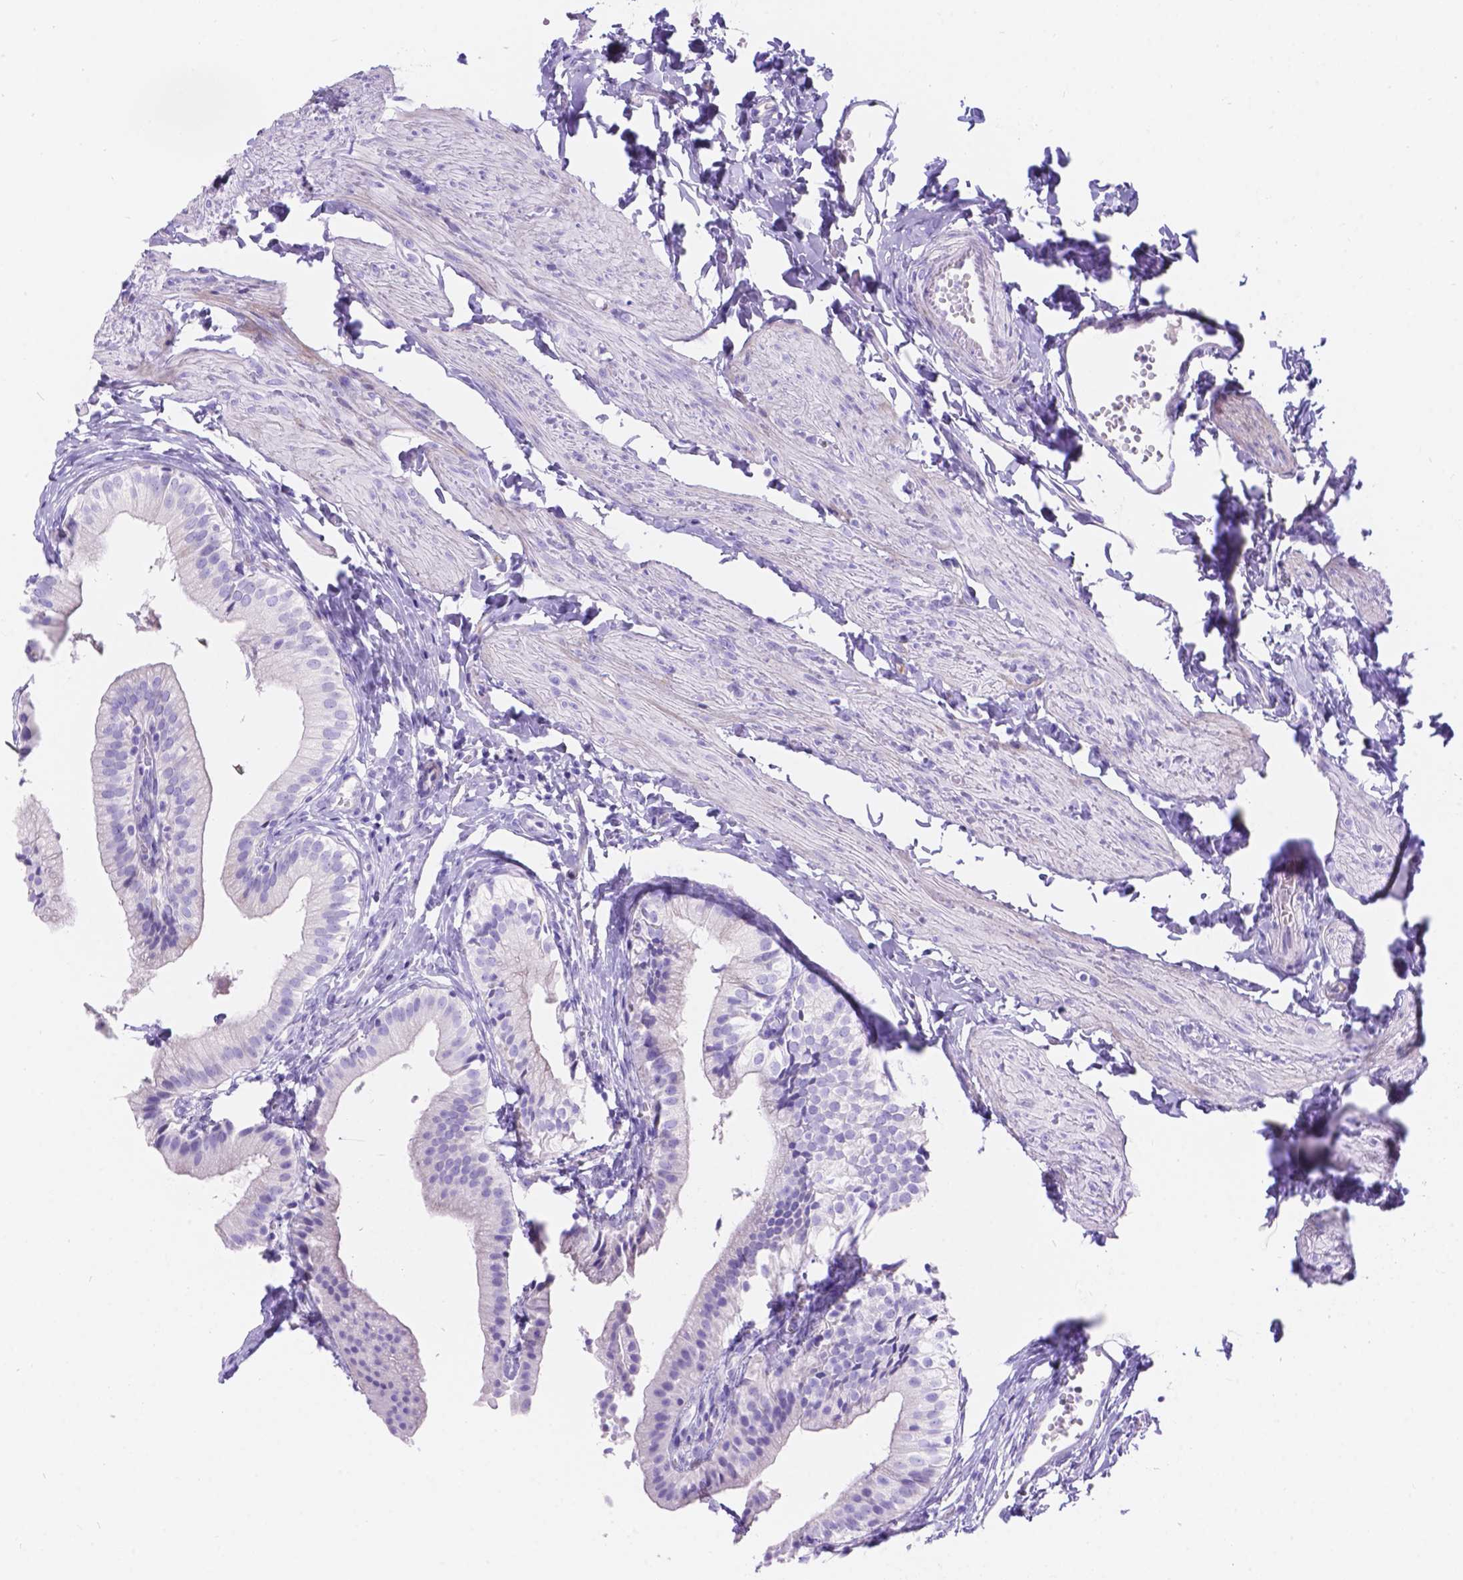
{"staining": {"intensity": "negative", "quantity": "none", "location": "none"}, "tissue": "gallbladder", "cell_type": "Glandular cells", "image_type": "normal", "snomed": [{"axis": "morphology", "description": "Normal tissue, NOS"}, {"axis": "topography", "description": "Gallbladder"}], "caption": "IHC image of benign gallbladder: human gallbladder stained with DAB shows no significant protein positivity in glandular cells. (Stains: DAB (3,3'-diaminobenzidine) immunohistochemistry with hematoxylin counter stain, Microscopy: brightfield microscopy at high magnification).", "gene": "KLHL10", "patient": {"sex": "female", "age": 47}}